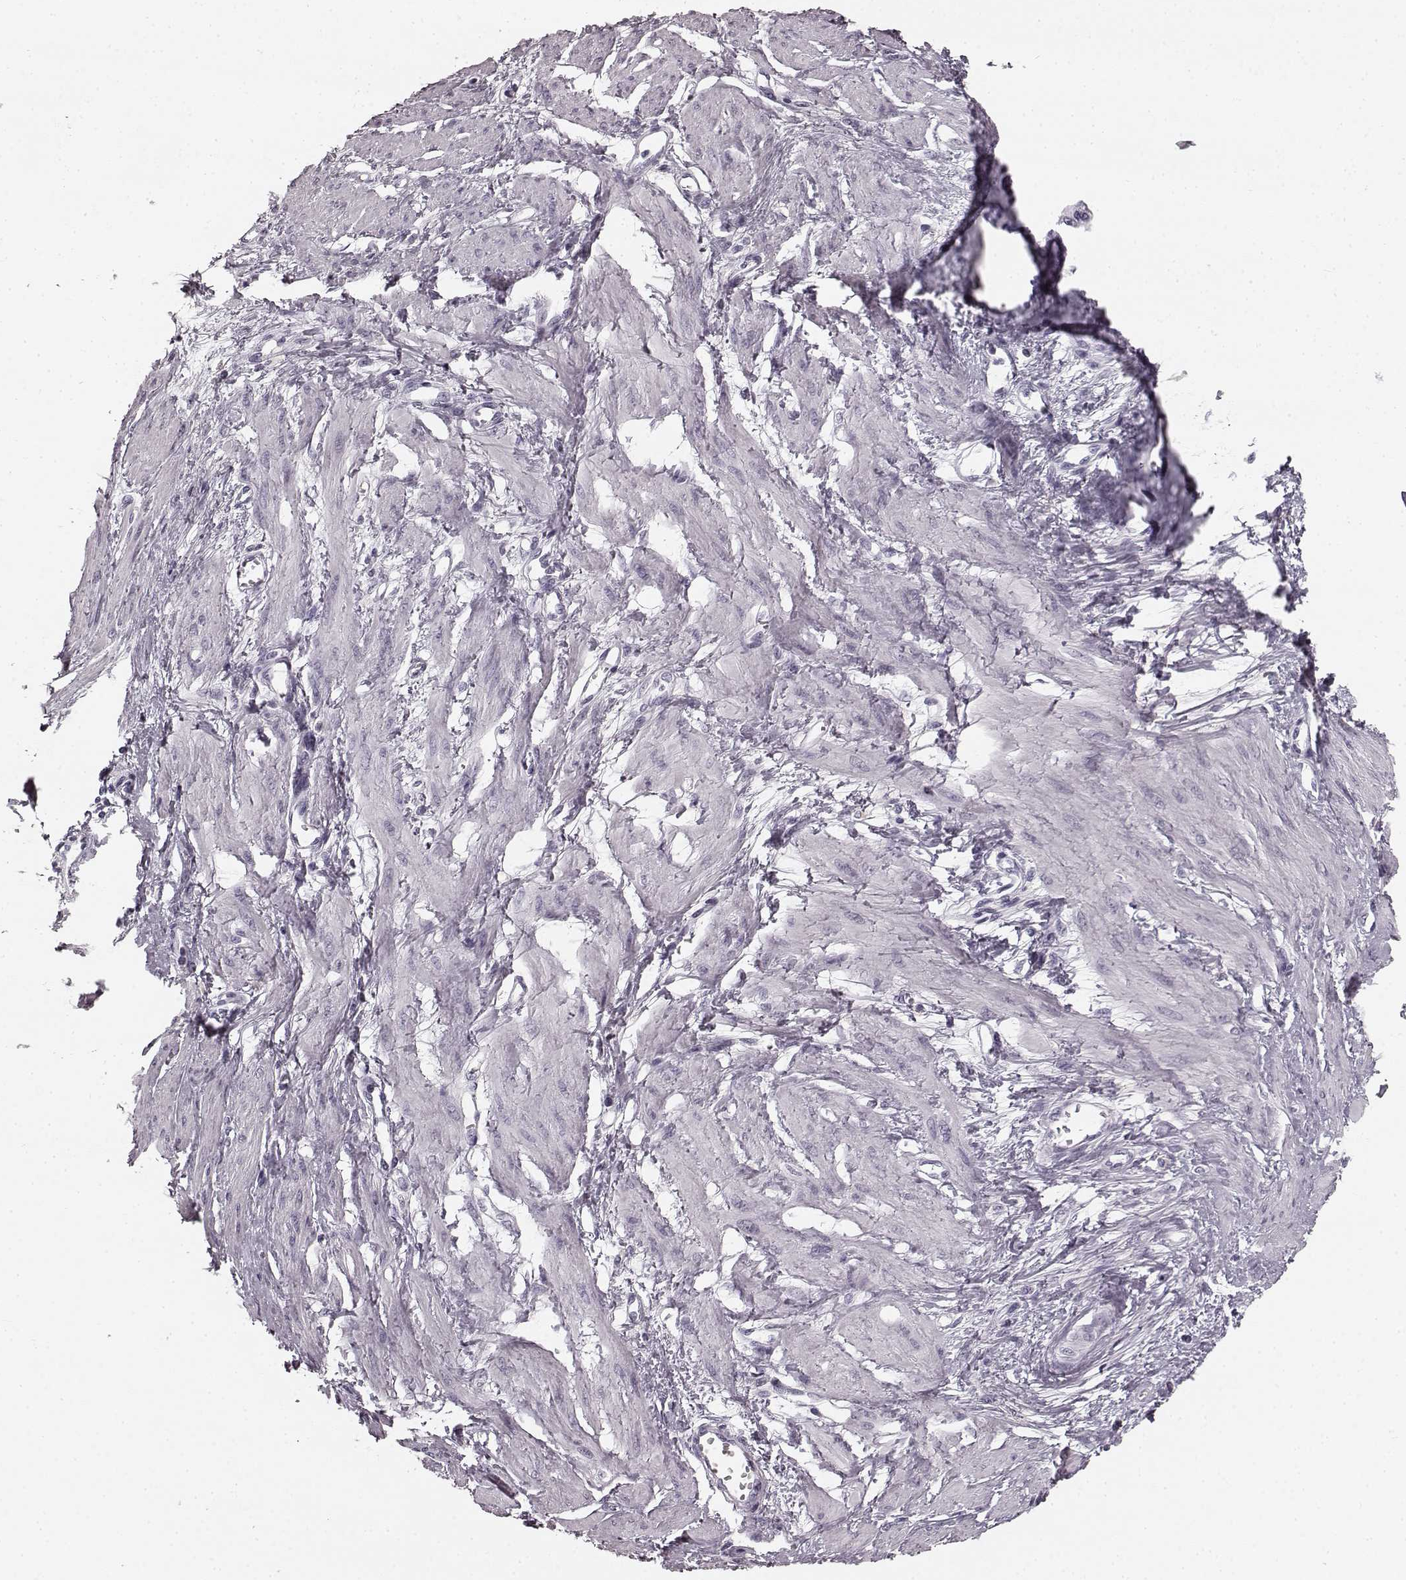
{"staining": {"intensity": "negative", "quantity": "none", "location": "none"}, "tissue": "smooth muscle", "cell_type": "Smooth muscle cells", "image_type": "normal", "snomed": [{"axis": "morphology", "description": "Normal tissue, NOS"}, {"axis": "topography", "description": "Smooth muscle"}, {"axis": "topography", "description": "Uterus"}], "caption": "This is an IHC micrograph of benign human smooth muscle. There is no expression in smooth muscle cells.", "gene": "TMPRSS15", "patient": {"sex": "female", "age": 39}}